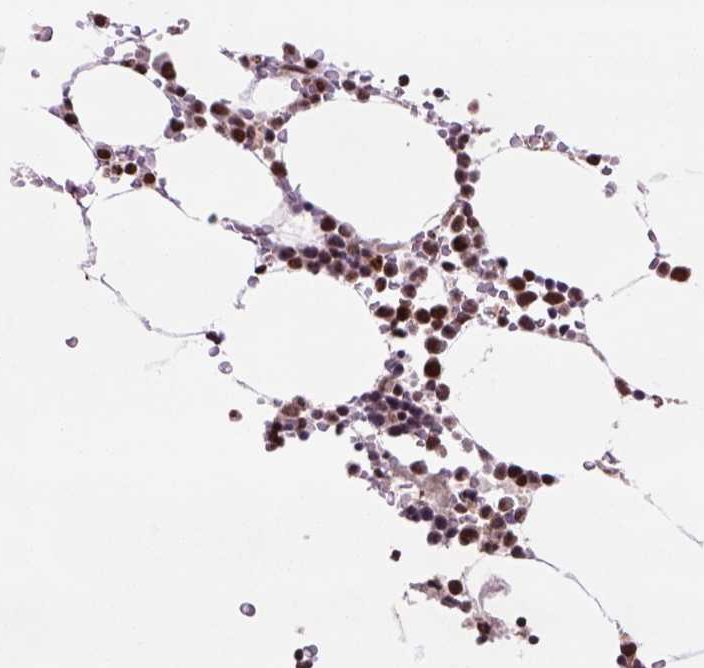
{"staining": {"intensity": "strong", "quantity": ">75%", "location": "nuclear"}, "tissue": "bone marrow", "cell_type": "Hematopoietic cells", "image_type": "normal", "snomed": [{"axis": "morphology", "description": "Normal tissue, NOS"}, {"axis": "topography", "description": "Bone marrow"}], "caption": "Immunohistochemical staining of benign bone marrow displays strong nuclear protein positivity in about >75% of hematopoietic cells.", "gene": "NSMCE2", "patient": {"sex": "female", "age": 52}}